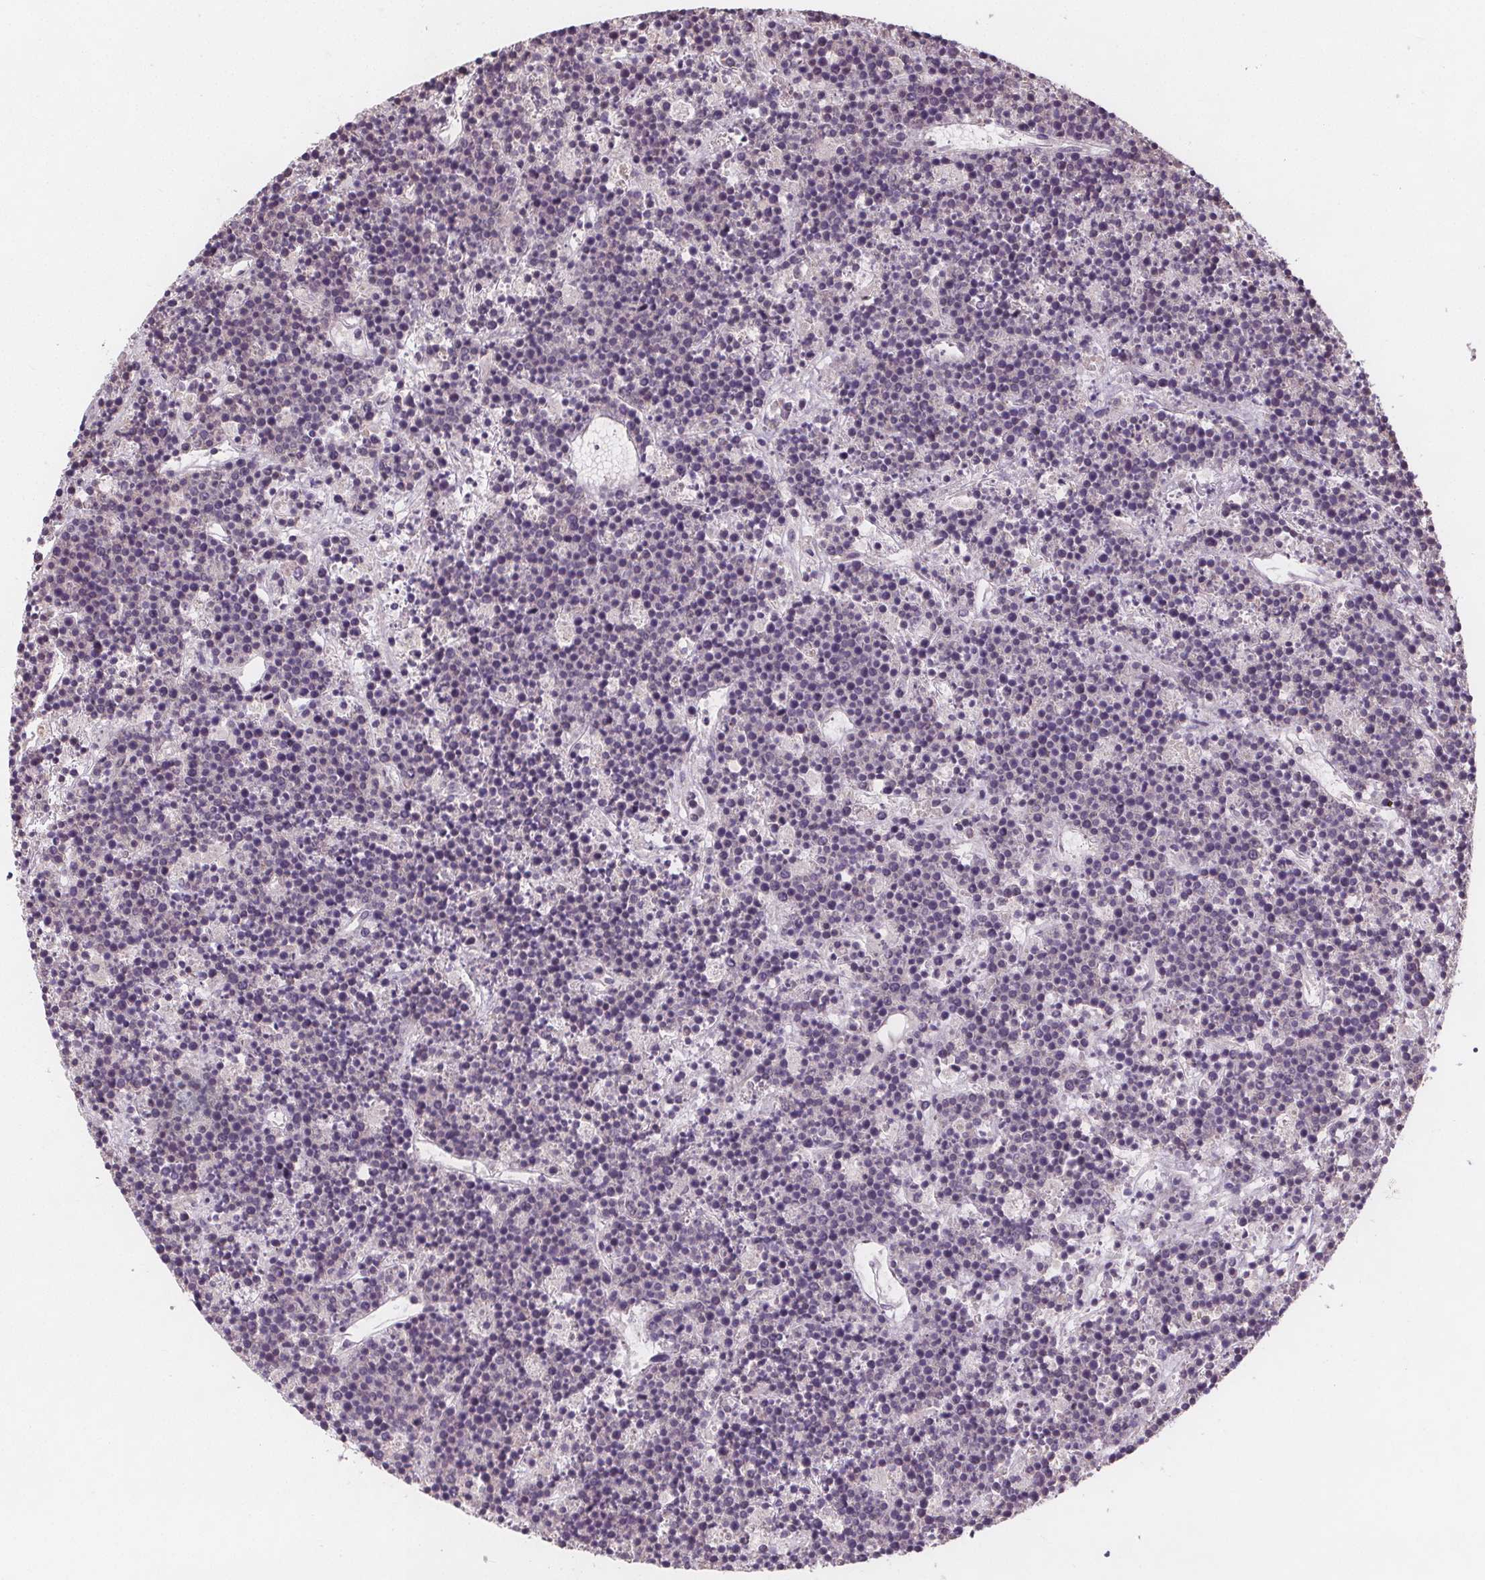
{"staining": {"intensity": "negative", "quantity": "none", "location": "none"}, "tissue": "lymphoma", "cell_type": "Tumor cells", "image_type": "cancer", "snomed": [{"axis": "morphology", "description": "Malignant lymphoma, non-Hodgkin's type, High grade"}, {"axis": "topography", "description": "Ovary"}], "caption": "IHC of human malignant lymphoma, non-Hodgkin's type (high-grade) reveals no staining in tumor cells.", "gene": "TMEM80", "patient": {"sex": "female", "age": 56}}